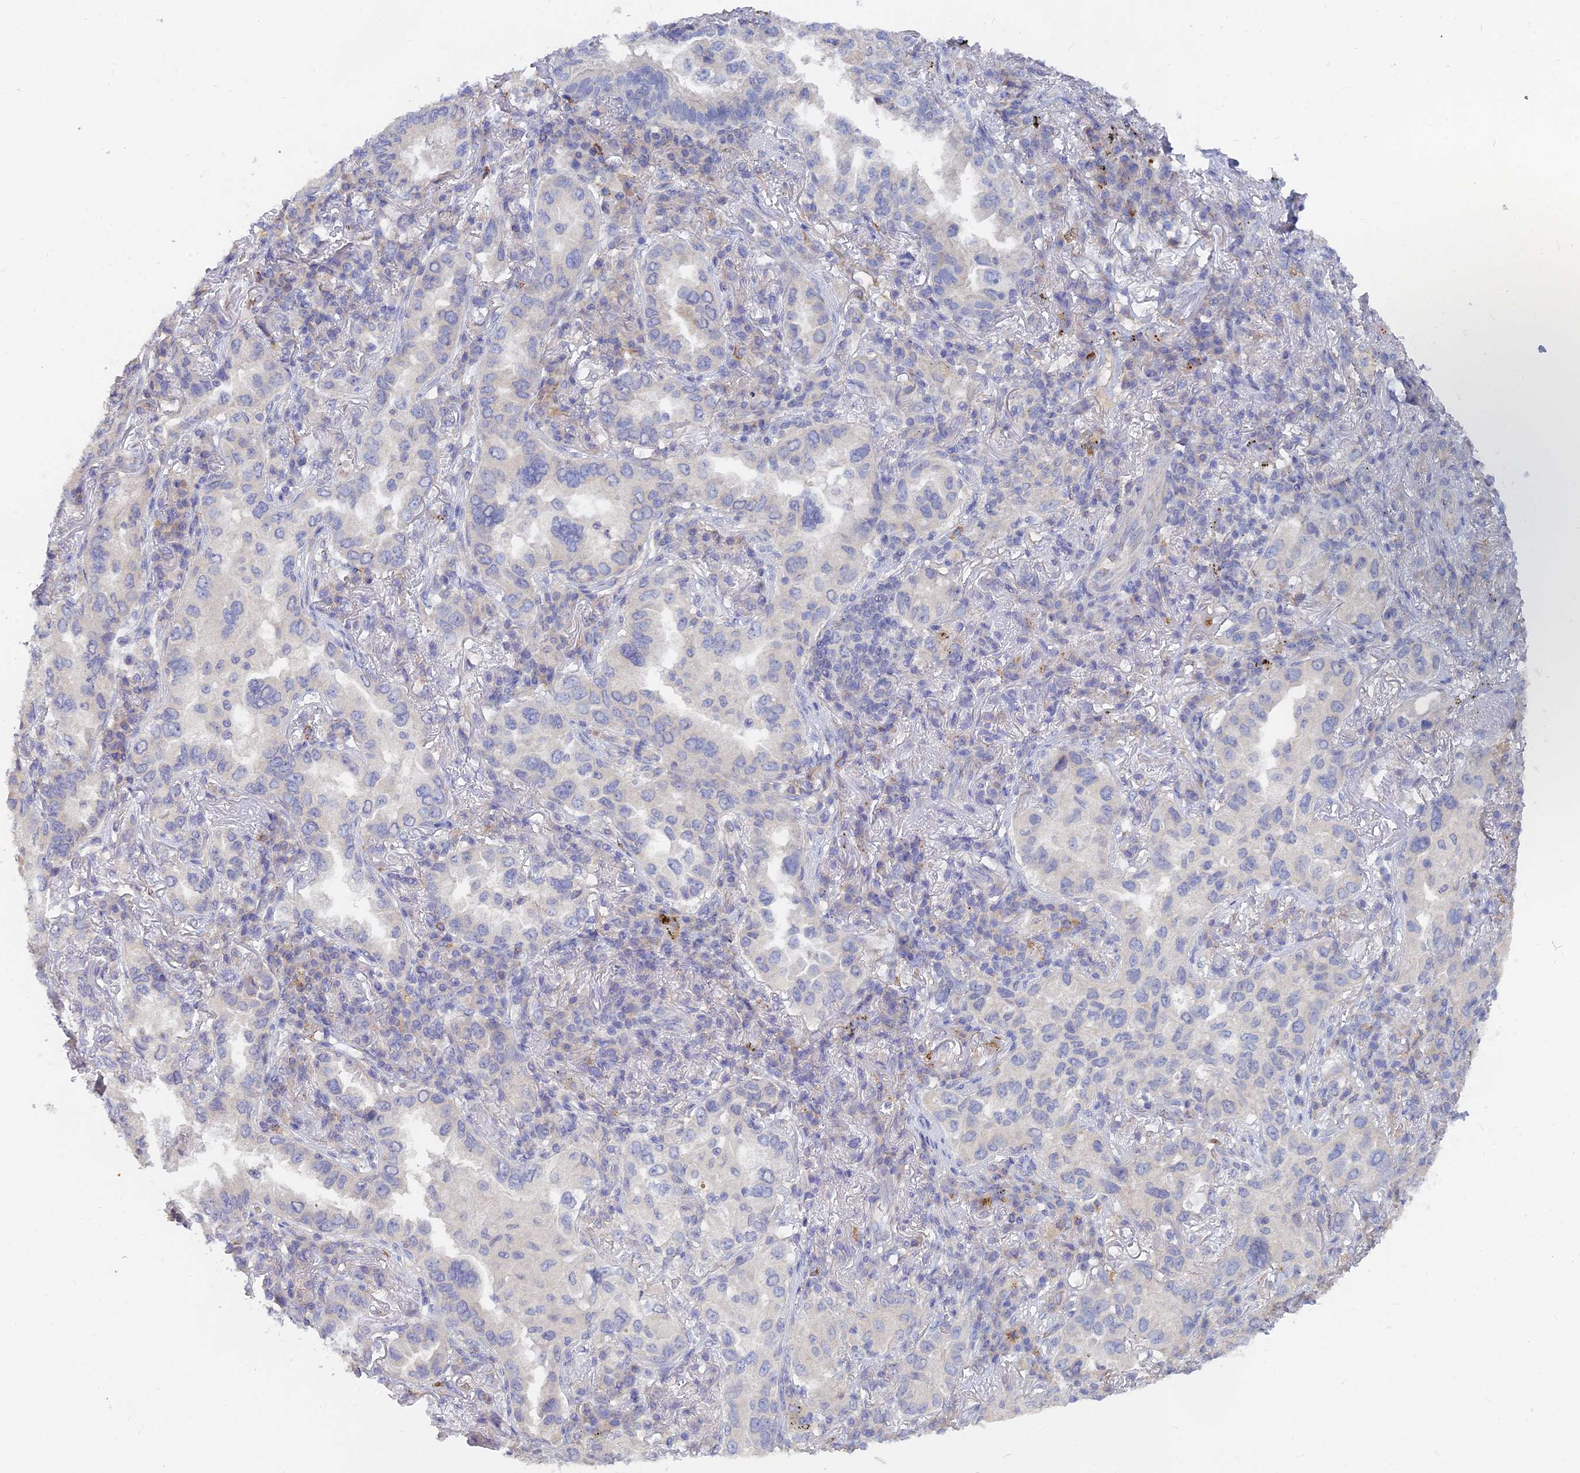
{"staining": {"intensity": "negative", "quantity": "none", "location": "none"}, "tissue": "lung cancer", "cell_type": "Tumor cells", "image_type": "cancer", "snomed": [{"axis": "morphology", "description": "Adenocarcinoma, NOS"}, {"axis": "topography", "description": "Lung"}], "caption": "Micrograph shows no protein positivity in tumor cells of lung cancer (adenocarcinoma) tissue.", "gene": "ARRDC1", "patient": {"sex": "female", "age": 69}}